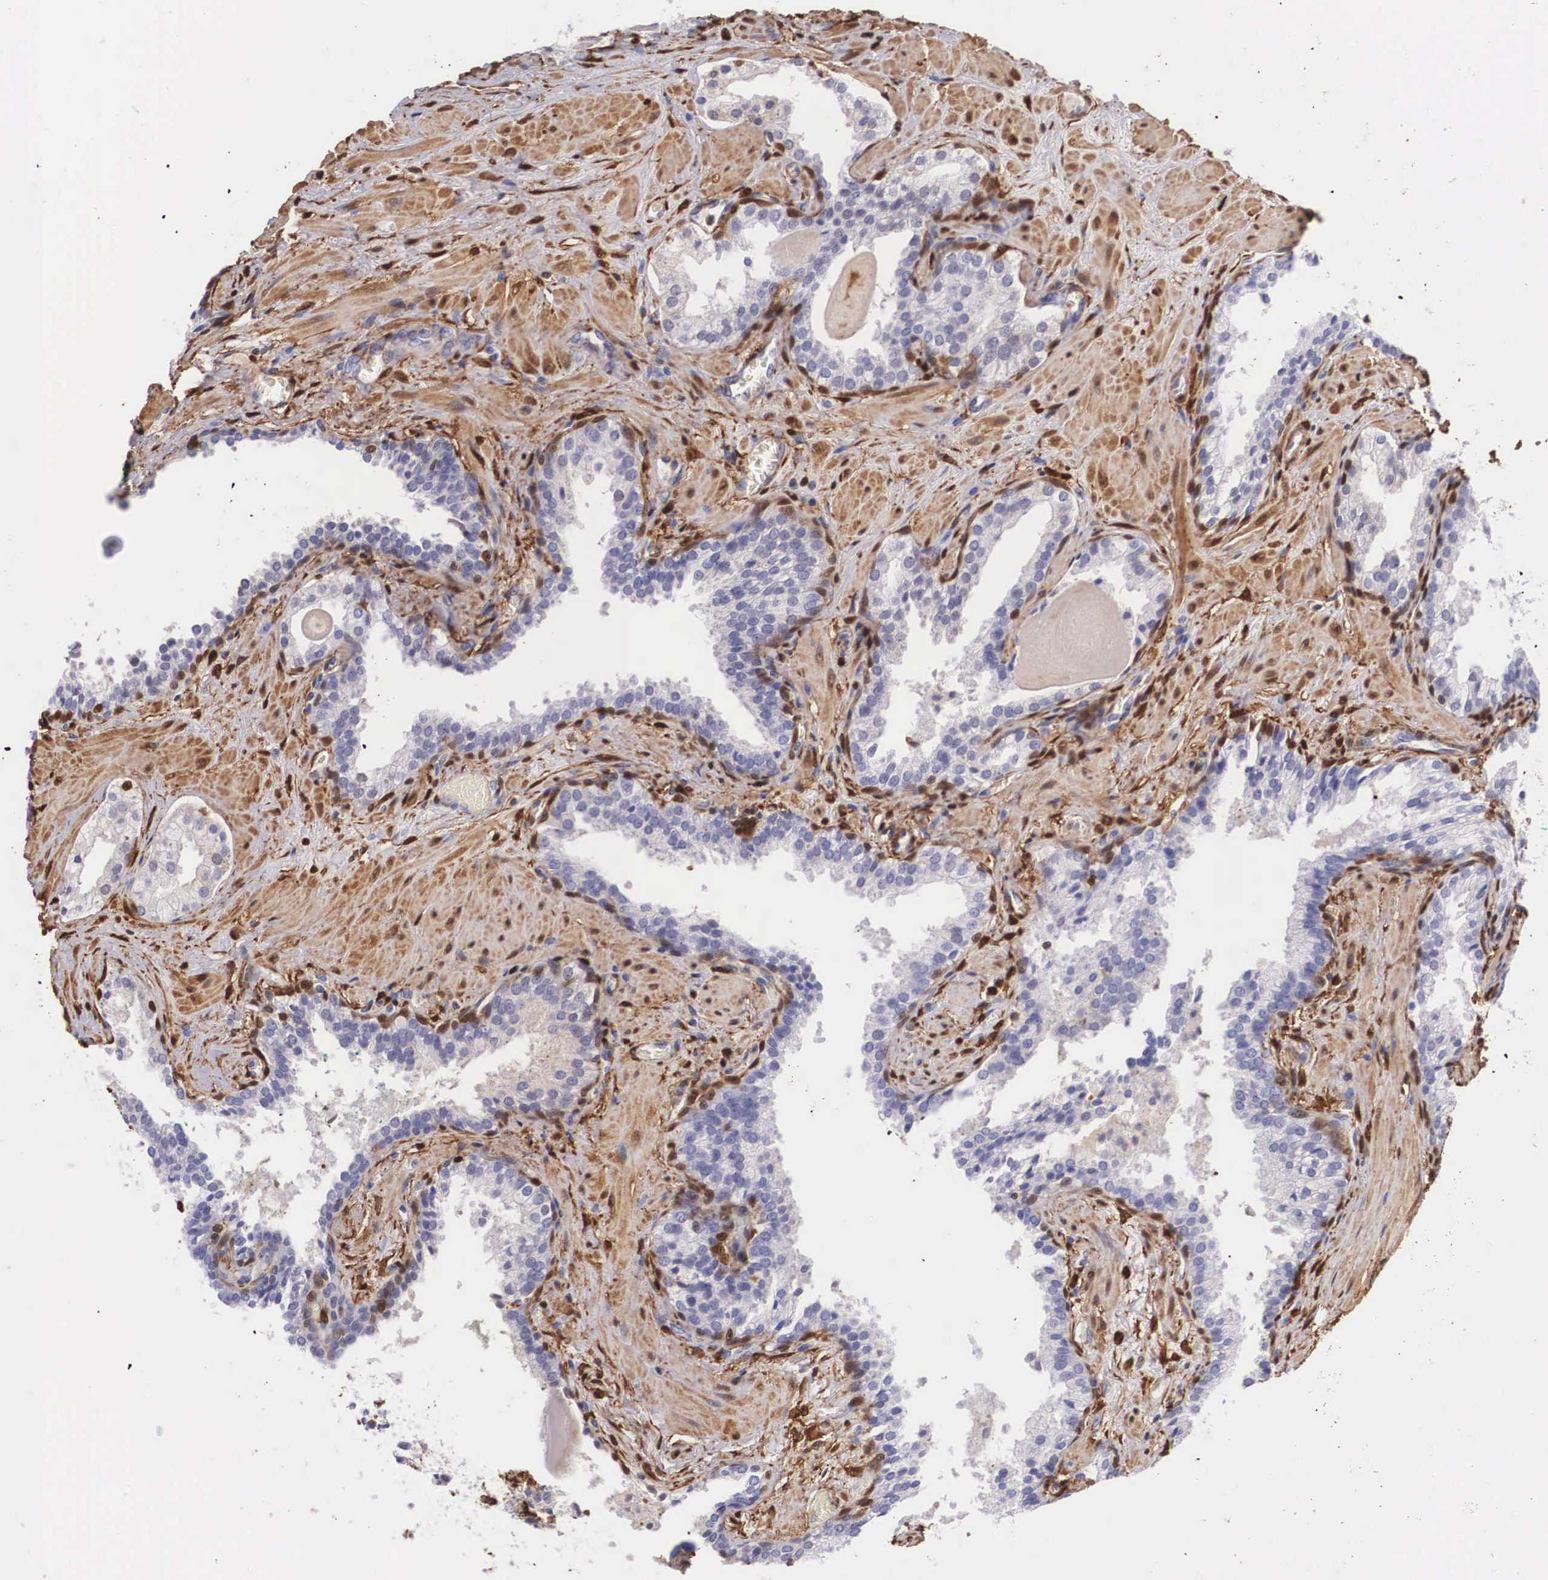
{"staining": {"intensity": "negative", "quantity": "none", "location": "none"}, "tissue": "prostate cancer", "cell_type": "Tumor cells", "image_type": "cancer", "snomed": [{"axis": "morphology", "description": "Adenocarcinoma, Medium grade"}, {"axis": "topography", "description": "Prostate"}], "caption": "Immunohistochemistry (IHC) histopathology image of neoplastic tissue: human prostate cancer (adenocarcinoma (medium-grade)) stained with DAB displays no significant protein expression in tumor cells. Nuclei are stained in blue.", "gene": "LGALS1", "patient": {"sex": "male", "age": 70}}